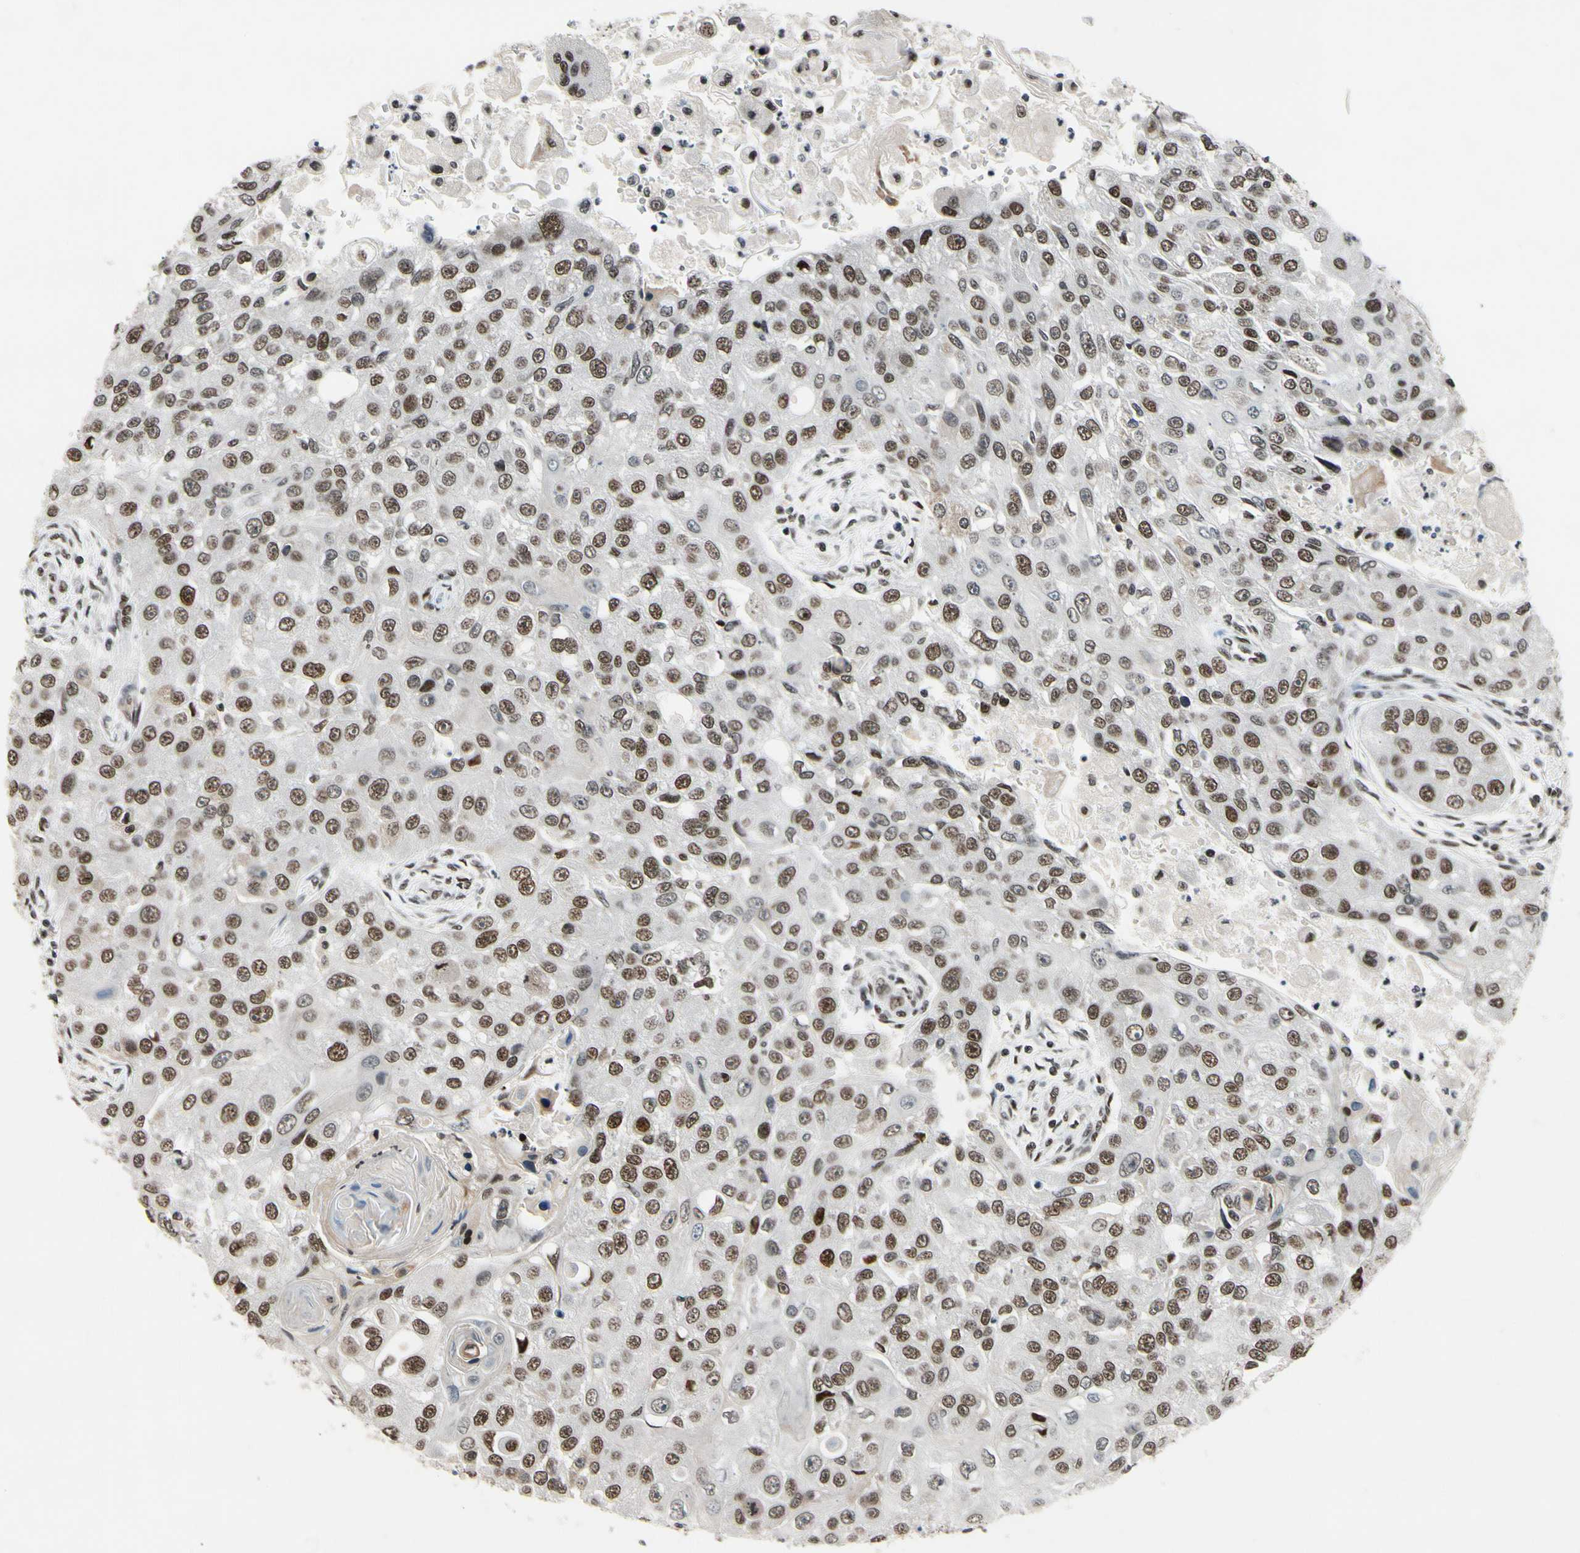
{"staining": {"intensity": "strong", "quantity": ">75%", "location": "nuclear"}, "tissue": "head and neck cancer", "cell_type": "Tumor cells", "image_type": "cancer", "snomed": [{"axis": "morphology", "description": "Normal tissue, NOS"}, {"axis": "morphology", "description": "Squamous cell carcinoma, NOS"}, {"axis": "topography", "description": "Skeletal muscle"}, {"axis": "topography", "description": "Head-Neck"}], "caption": "Immunohistochemical staining of head and neck squamous cell carcinoma displays high levels of strong nuclear protein staining in about >75% of tumor cells. (DAB IHC with brightfield microscopy, high magnification).", "gene": "RECQL", "patient": {"sex": "male", "age": 51}}